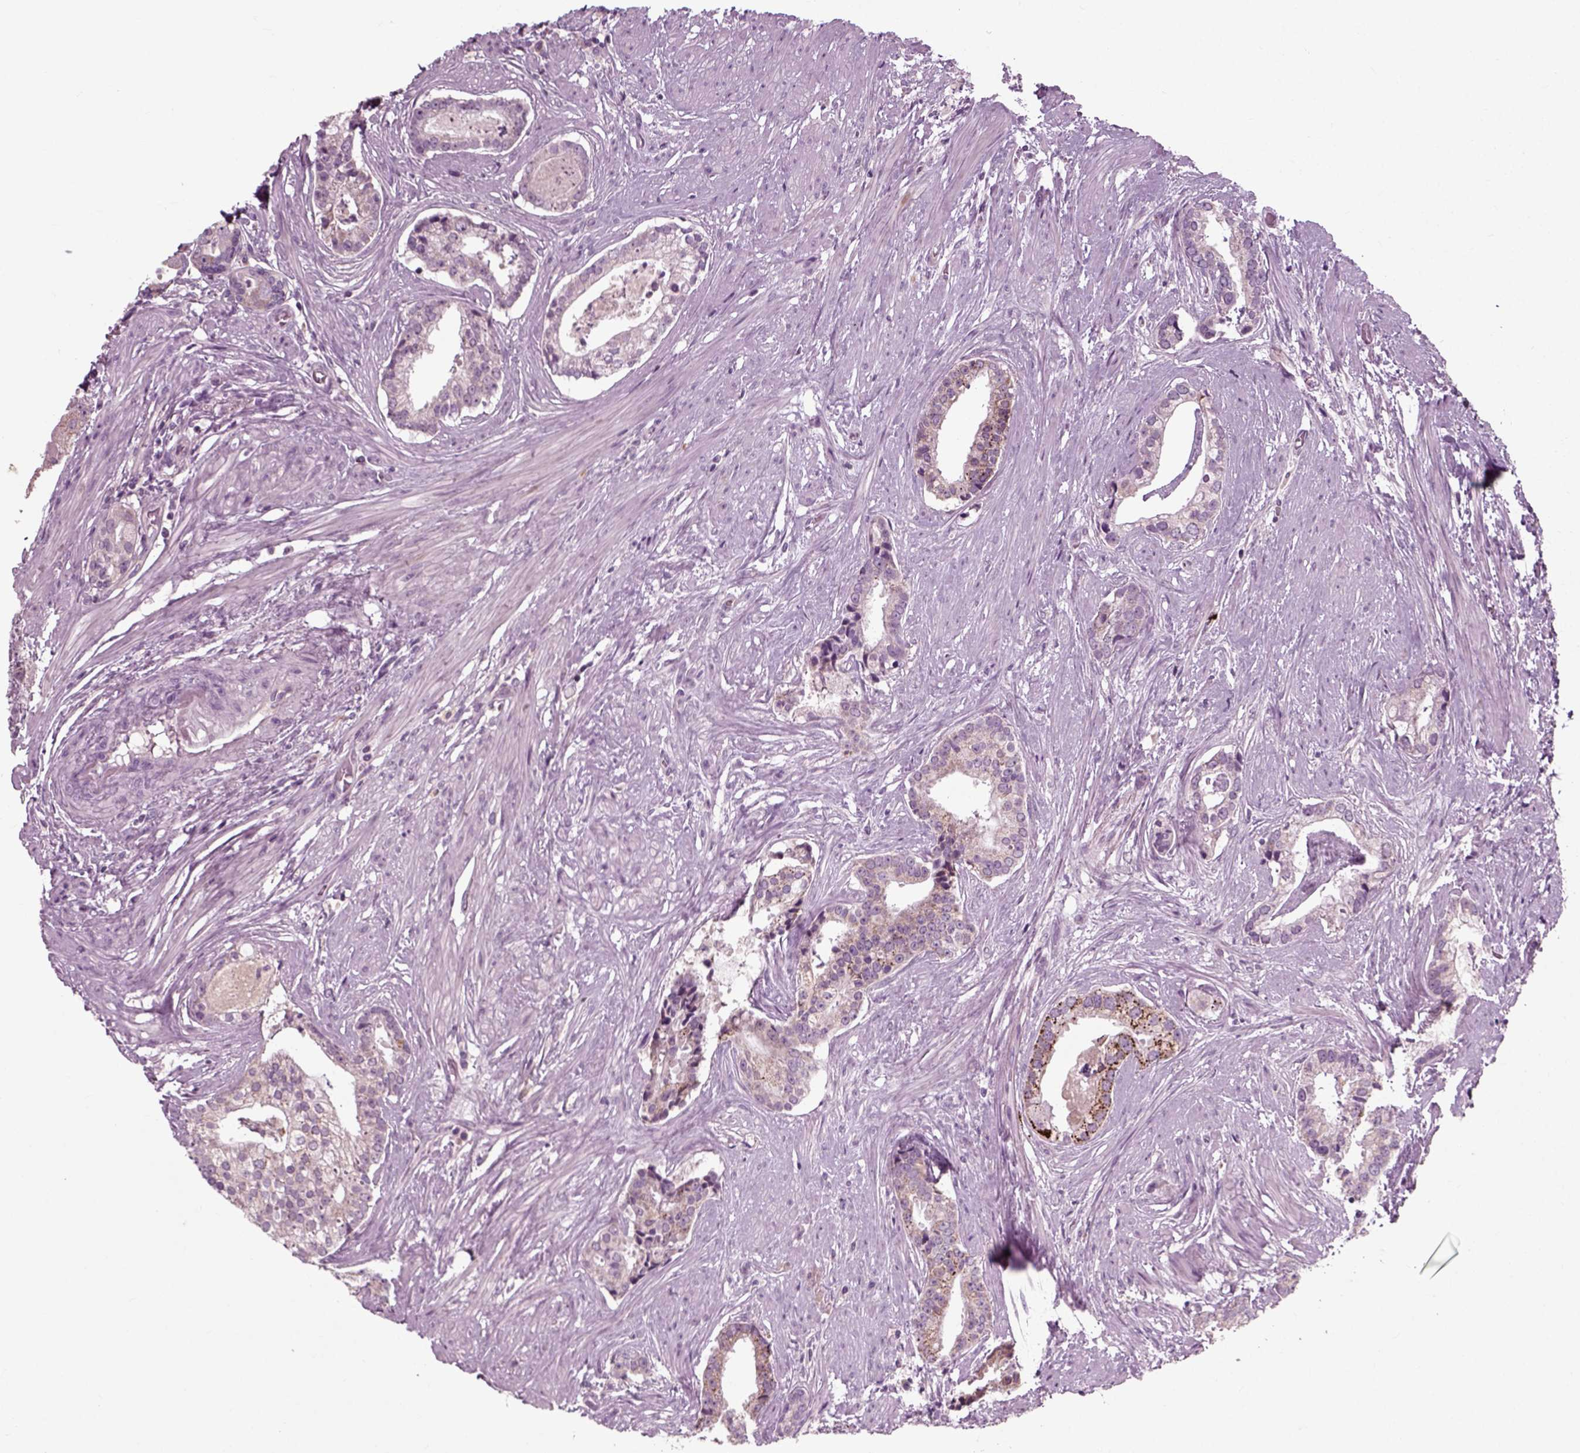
{"staining": {"intensity": "weak", "quantity": "<25%", "location": "cytoplasmic/membranous"}, "tissue": "prostate cancer", "cell_type": "Tumor cells", "image_type": "cancer", "snomed": [{"axis": "morphology", "description": "Adenocarcinoma, NOS"}, {"axis": "topography", "description": "Prostate and seminal vesicle, NOS"}, {"axis": "topography", "description": "Prostate"}], "caption": "DAB immunohistochemical staining of prostate cancer displays no significant expression in tumor cells.", "gene": "RND2", "patient": {"sex": "male", "age": 44}}